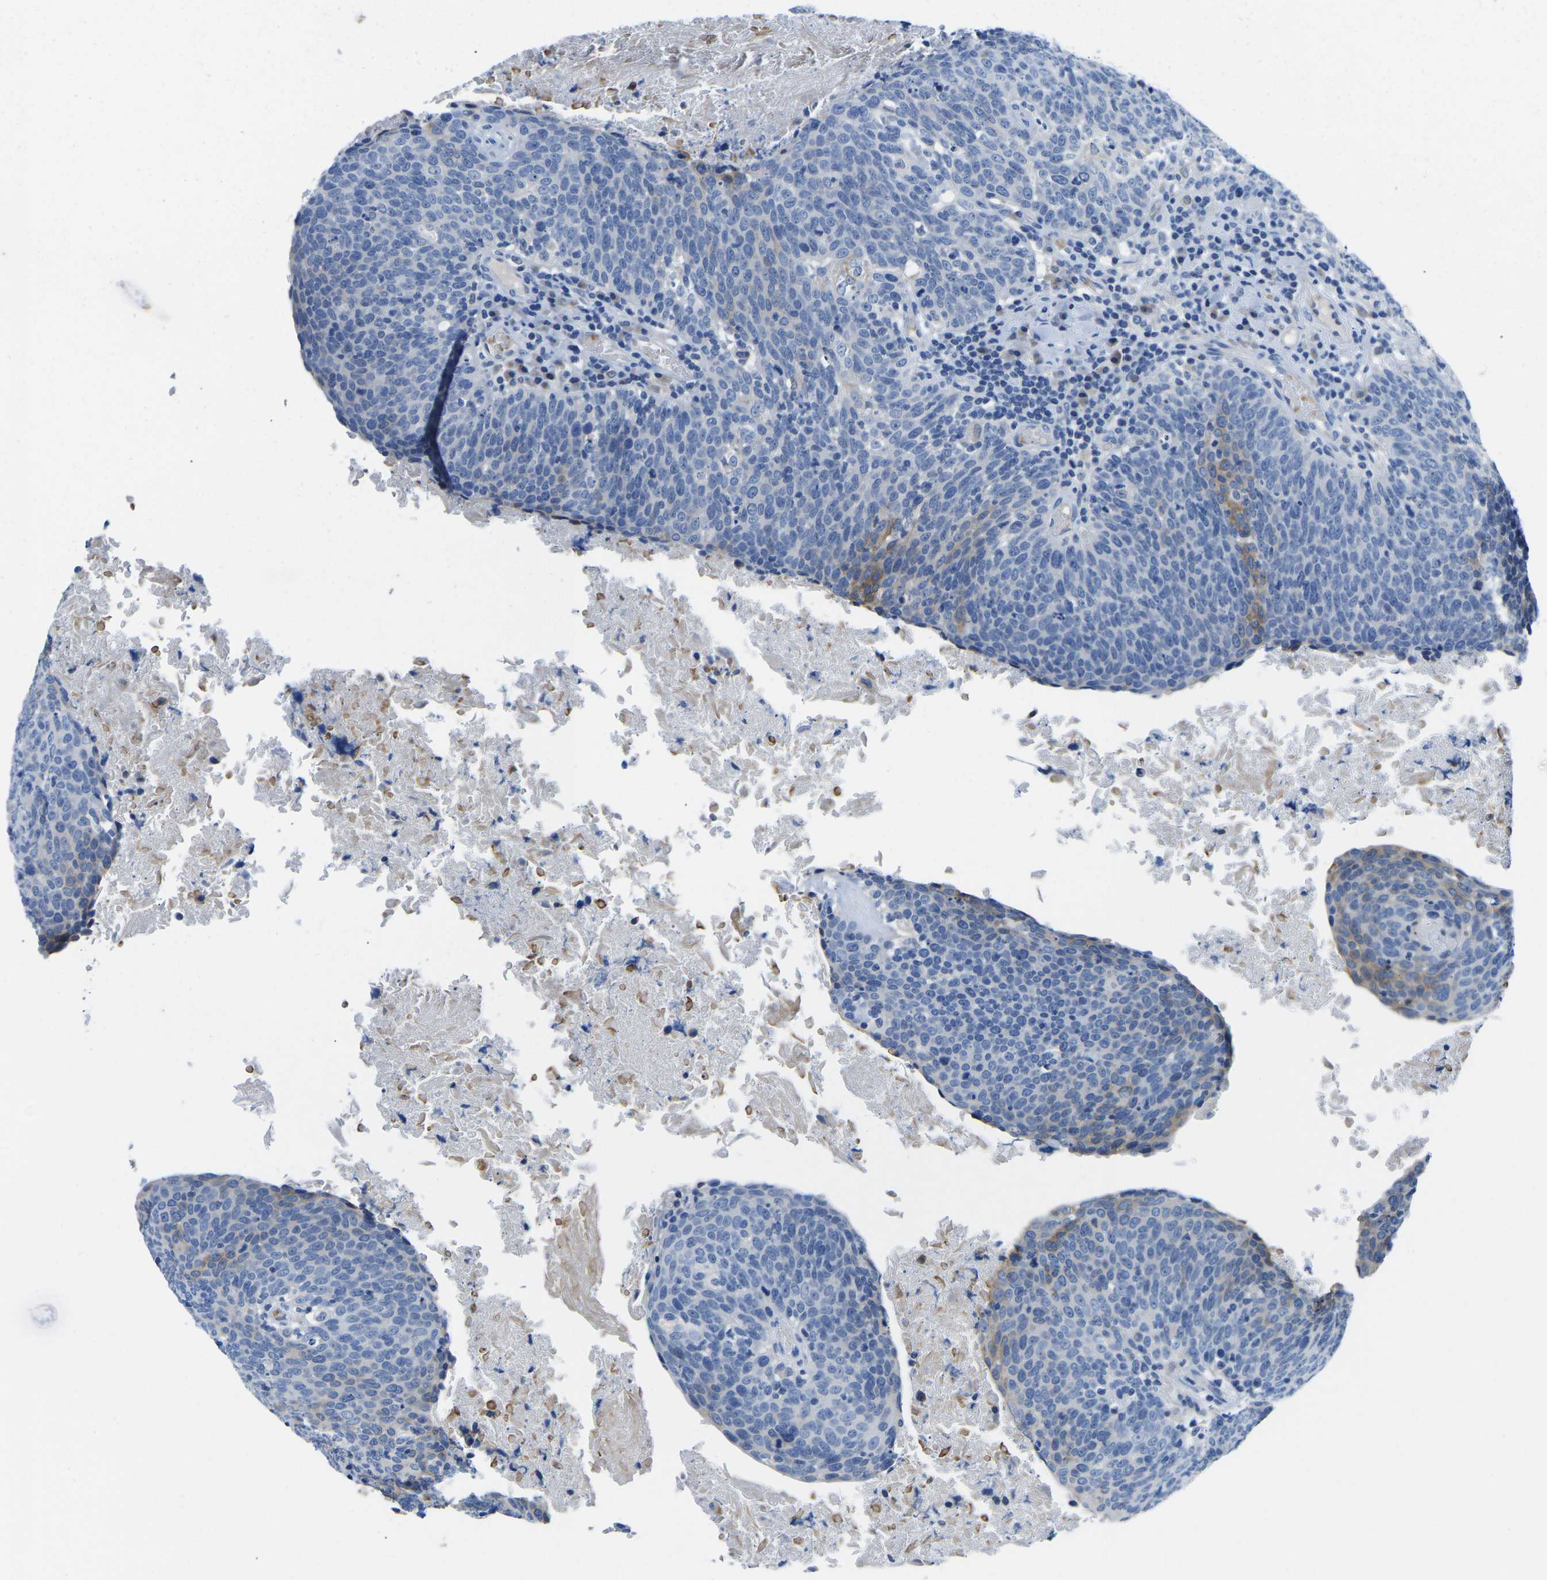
{"staining": {"intensity": "weak", "quantity": "<25%", "location": "cytoplasmic/membranous"}, "tissue": "head and neck cancer", "cell_type": "Tumor cells", "image_type": "cancer", "snomed": [{"axis": "morphology", "description": "Squamous cell carcinoma, NOS"}, {"axis": "morphology", "description": "Squamous cell carcinoma, metastatic, NOS"}, {"axis": "topography", "description": "Lymph node"}, {"axis": "topography", "description": "Head-Neck"}], "caption": "The micrograph shows no staining of tumor cells in head and neck cancer (metastatic squamous cell carcinoma).", "gene": "TM6SF1", "patient": {"sex": "male", "age": 62}}